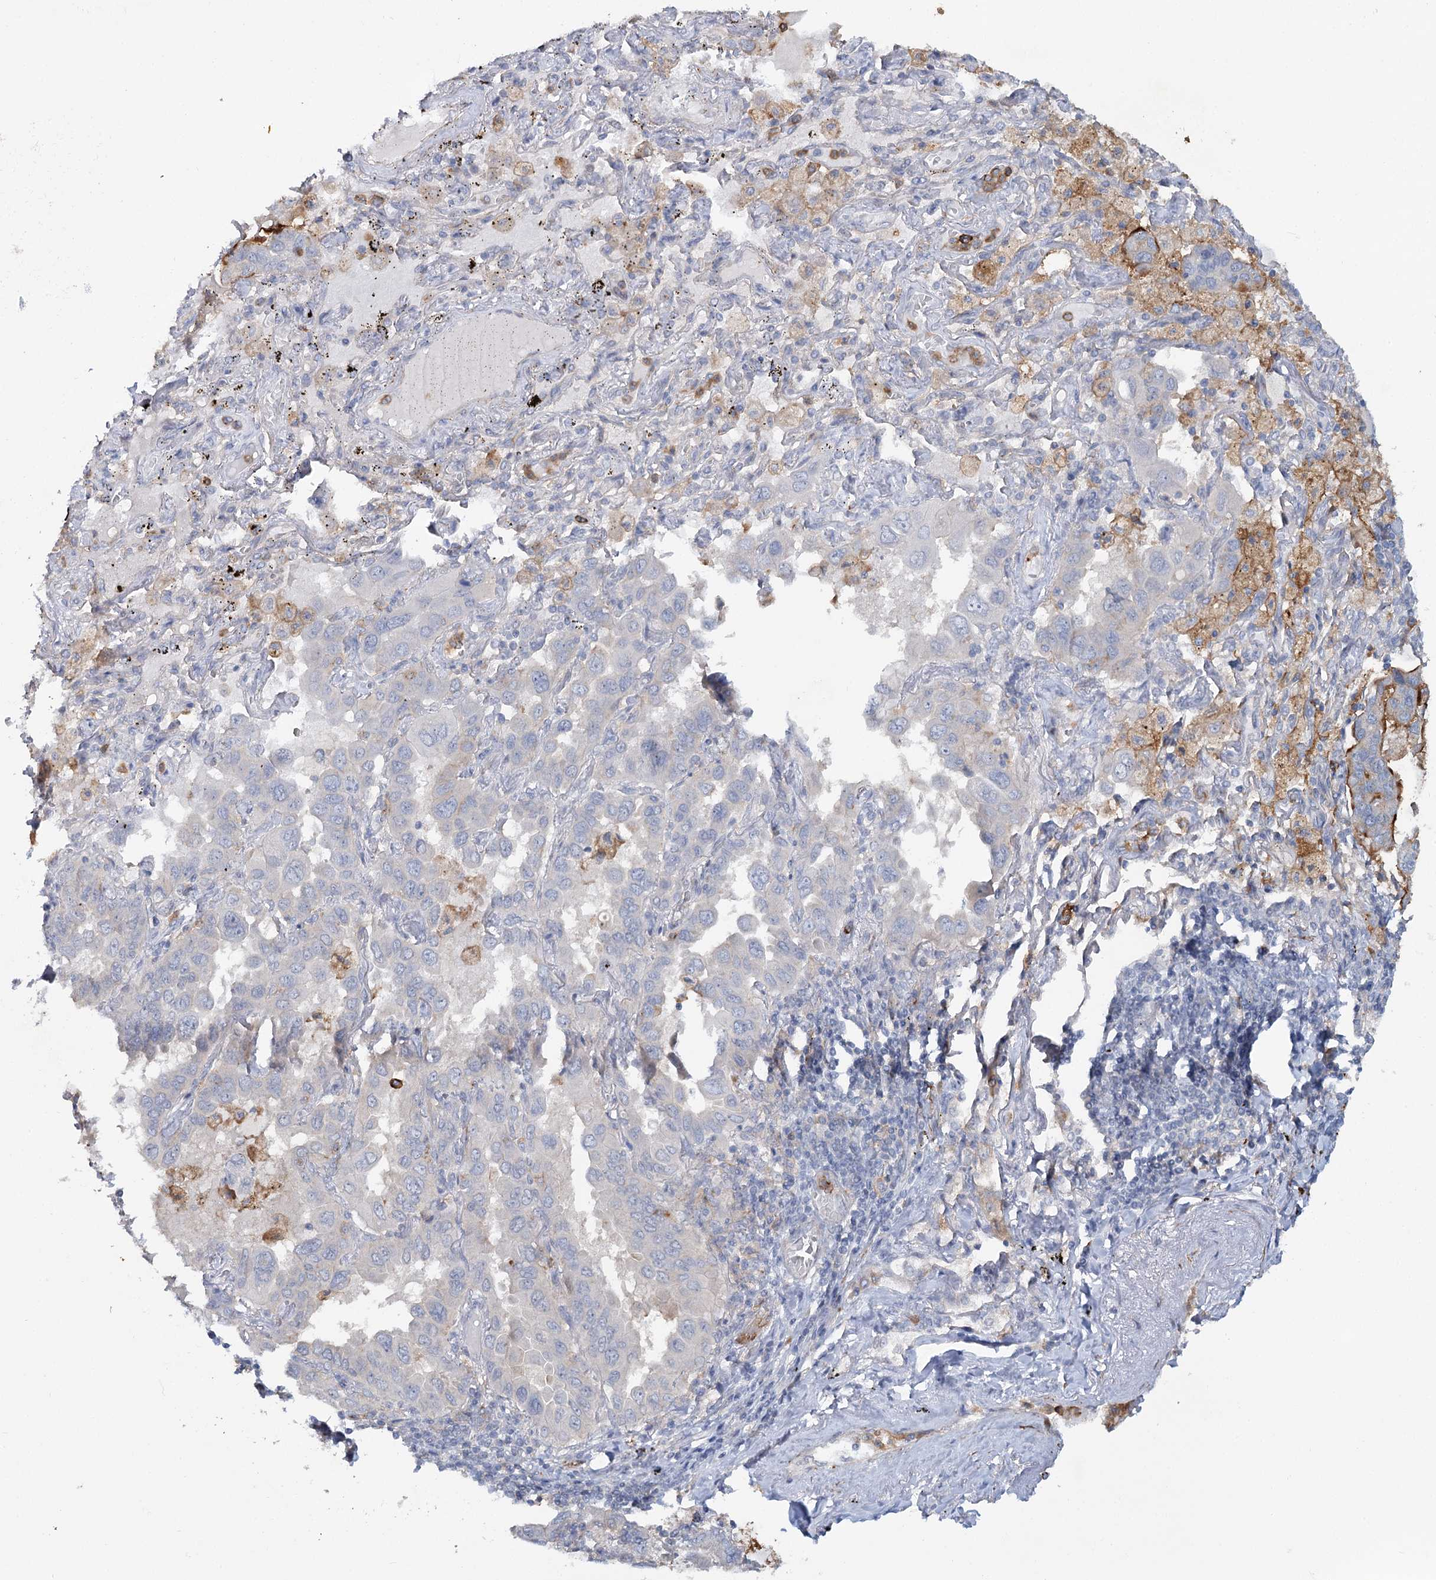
{"staining": {"intensity": "strong", "quantity": "<25%", "location": "cytoplasmic/membranous"}, "tissue": "lung cancer", "cell_type": "Tumor cells", "image_type": "cancer", "snomed": [{"axis": "morphology", "description": "Adenocarcinoma, NOS"}, {"axis": "topography", "description": "Lung"}], "caption": "Immunohistochemistry (IHC) staining of lung cancer (adenocarcinoma), which exhibits medium levels of strong cytoplasmic/membranous expression in about <25% of tumor cells indicating strong cytoplasmic/membranous protein expression. The staining was performed using DAB (brown) for protein detection and nuclei were counterstained in hematoxylin (blue).", "gene": "ALDH3B1", "patient": {"sex": "male", "age": 64}}